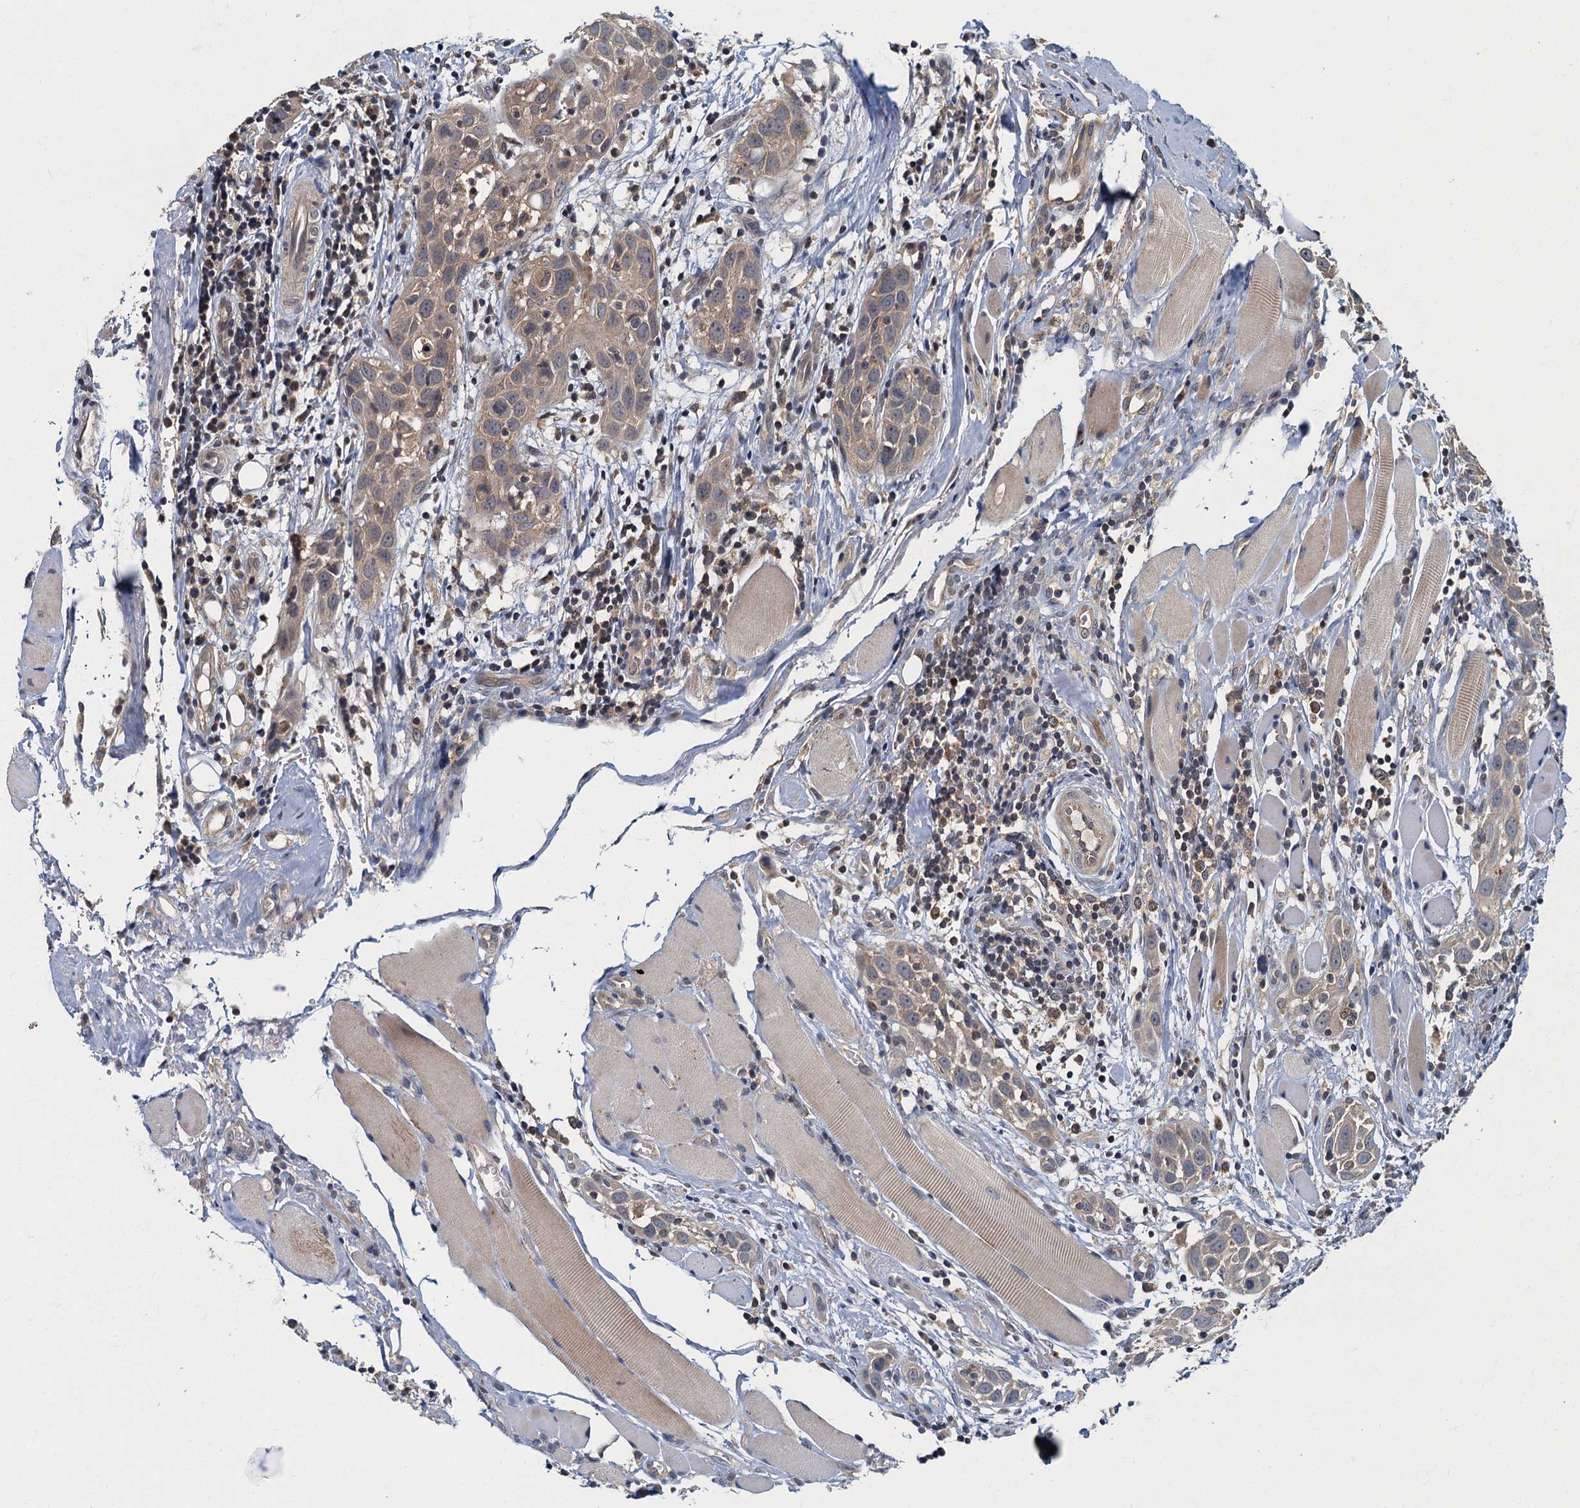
{"staining": {"intensity": "weak", "quantity": ">75%", "location": "cytoplasmic/membranous"}, "tissue": "head and neck cancer", "cell_type": "Tumor cells", "image_type": "cancer", "snomed": [{"axis": "morphology", "description": "Squamous cell carcinoma, NOS"}, {"axis": "topography", "description": "Oral tissue"}, {"axis": "topography", "description": "Head-Neck"}], "caption": "Head and neck squamous cell carcinoma stained with a brown dye displays weak cytoplasmic/membranous positive expression in about >75% of tumor cells.", "gene": "WDCP", "patient": {"sex": "female", "age": 50}}